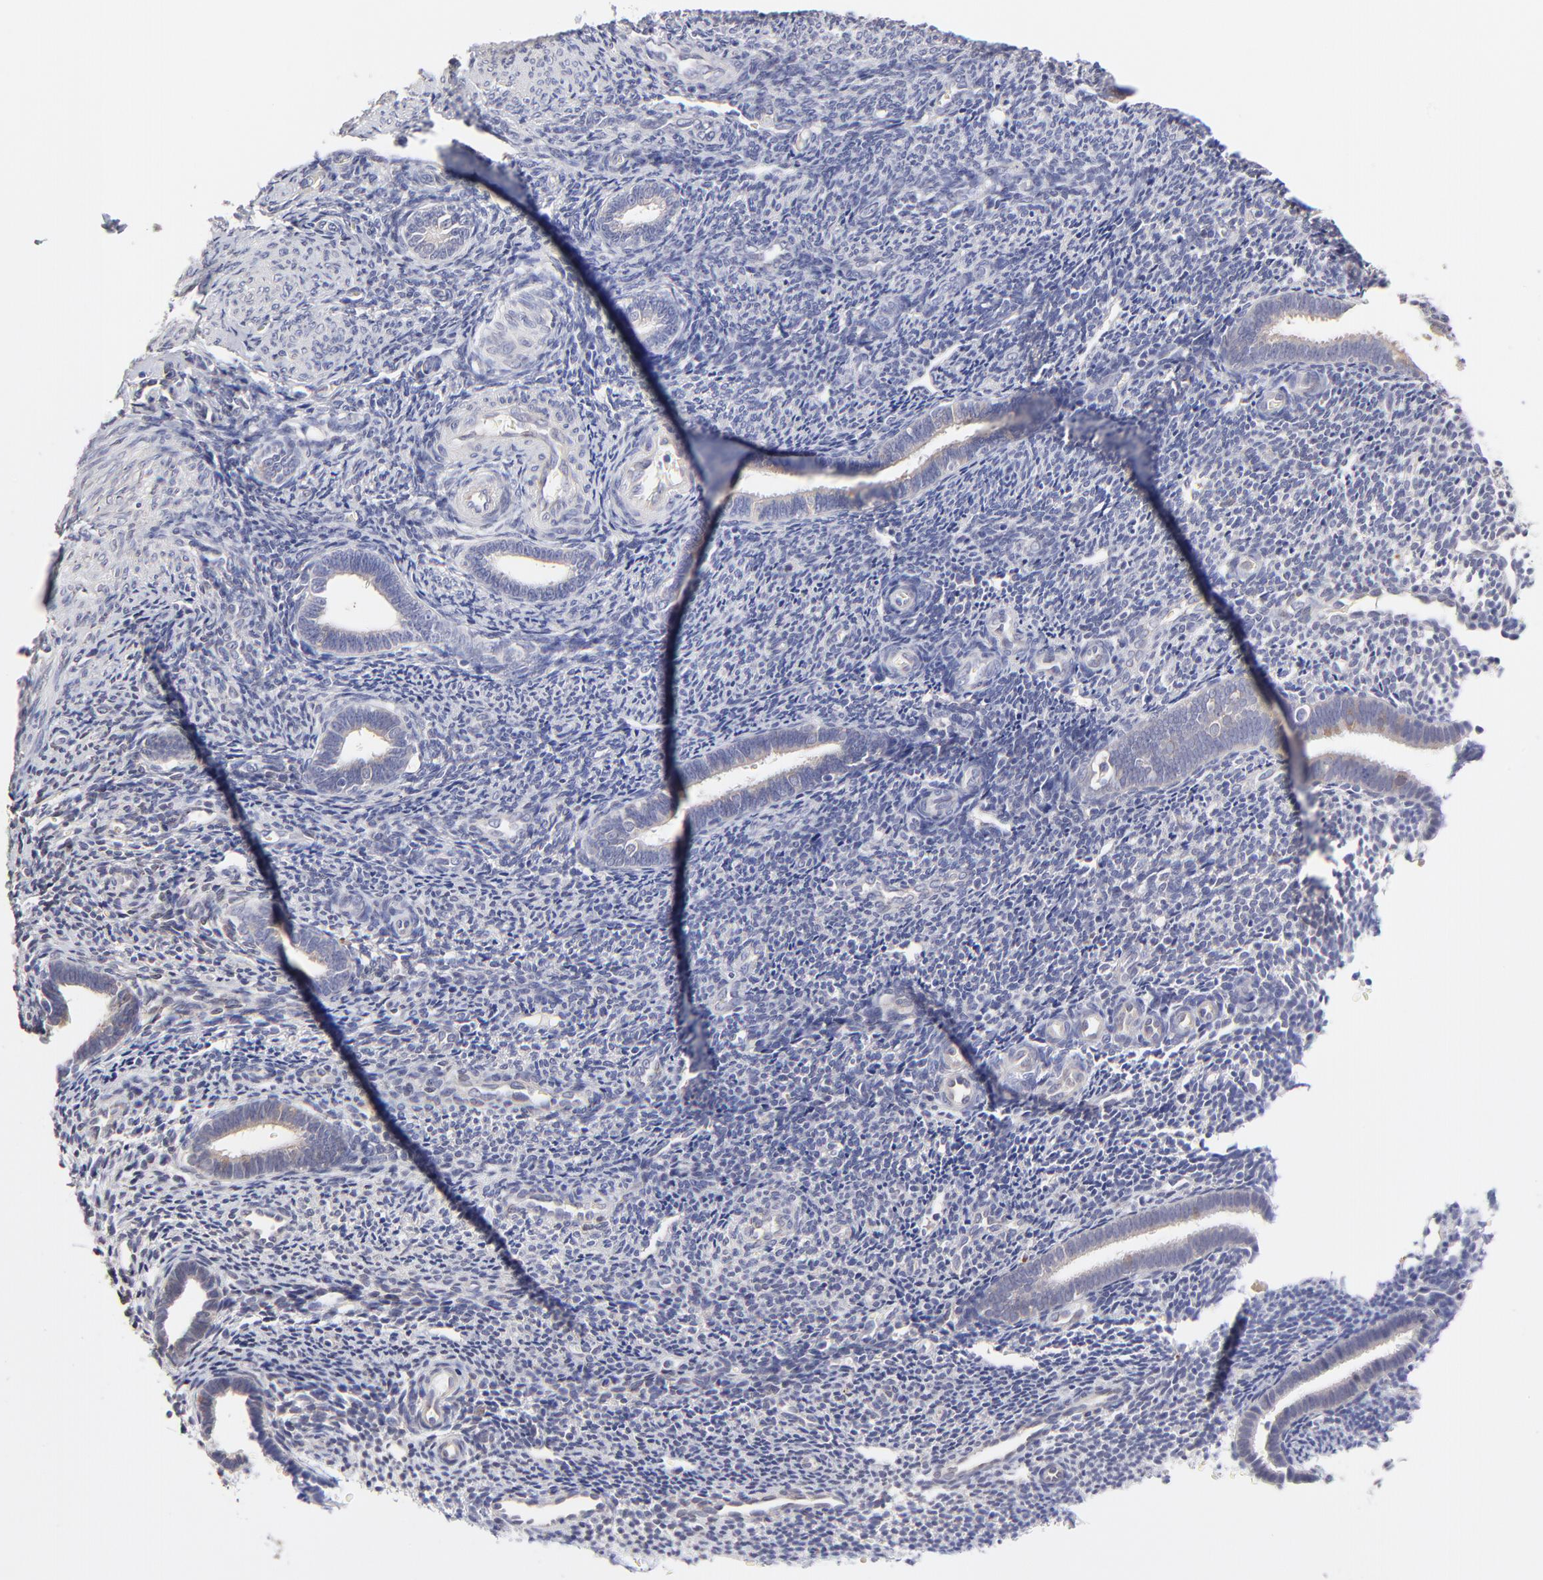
{"staining": {"intensity": "negative", "quantity": "none", "location": "none"}, "tissue": "endometrium", "cell_type": "Cells in endometrial stroma", "image_type": "normal", "snomed": [{"axis": "morphology", "description": "Normal tissue, NOS"}, {"axis": "topography", "description": "Endometrium"}], "caption": "Immunohistochemistry (IHC) photomicrograph of benign endometrium stained for a protein (brown), which shows no positivity in cells in endometrial stroma. (Brightfield microscopy of DAB (3,3'-diaminobenzidine) immunohistochemistry at high magnification).", "gene": "BTG2", "patient": {"sex": "female", "age": 27}}